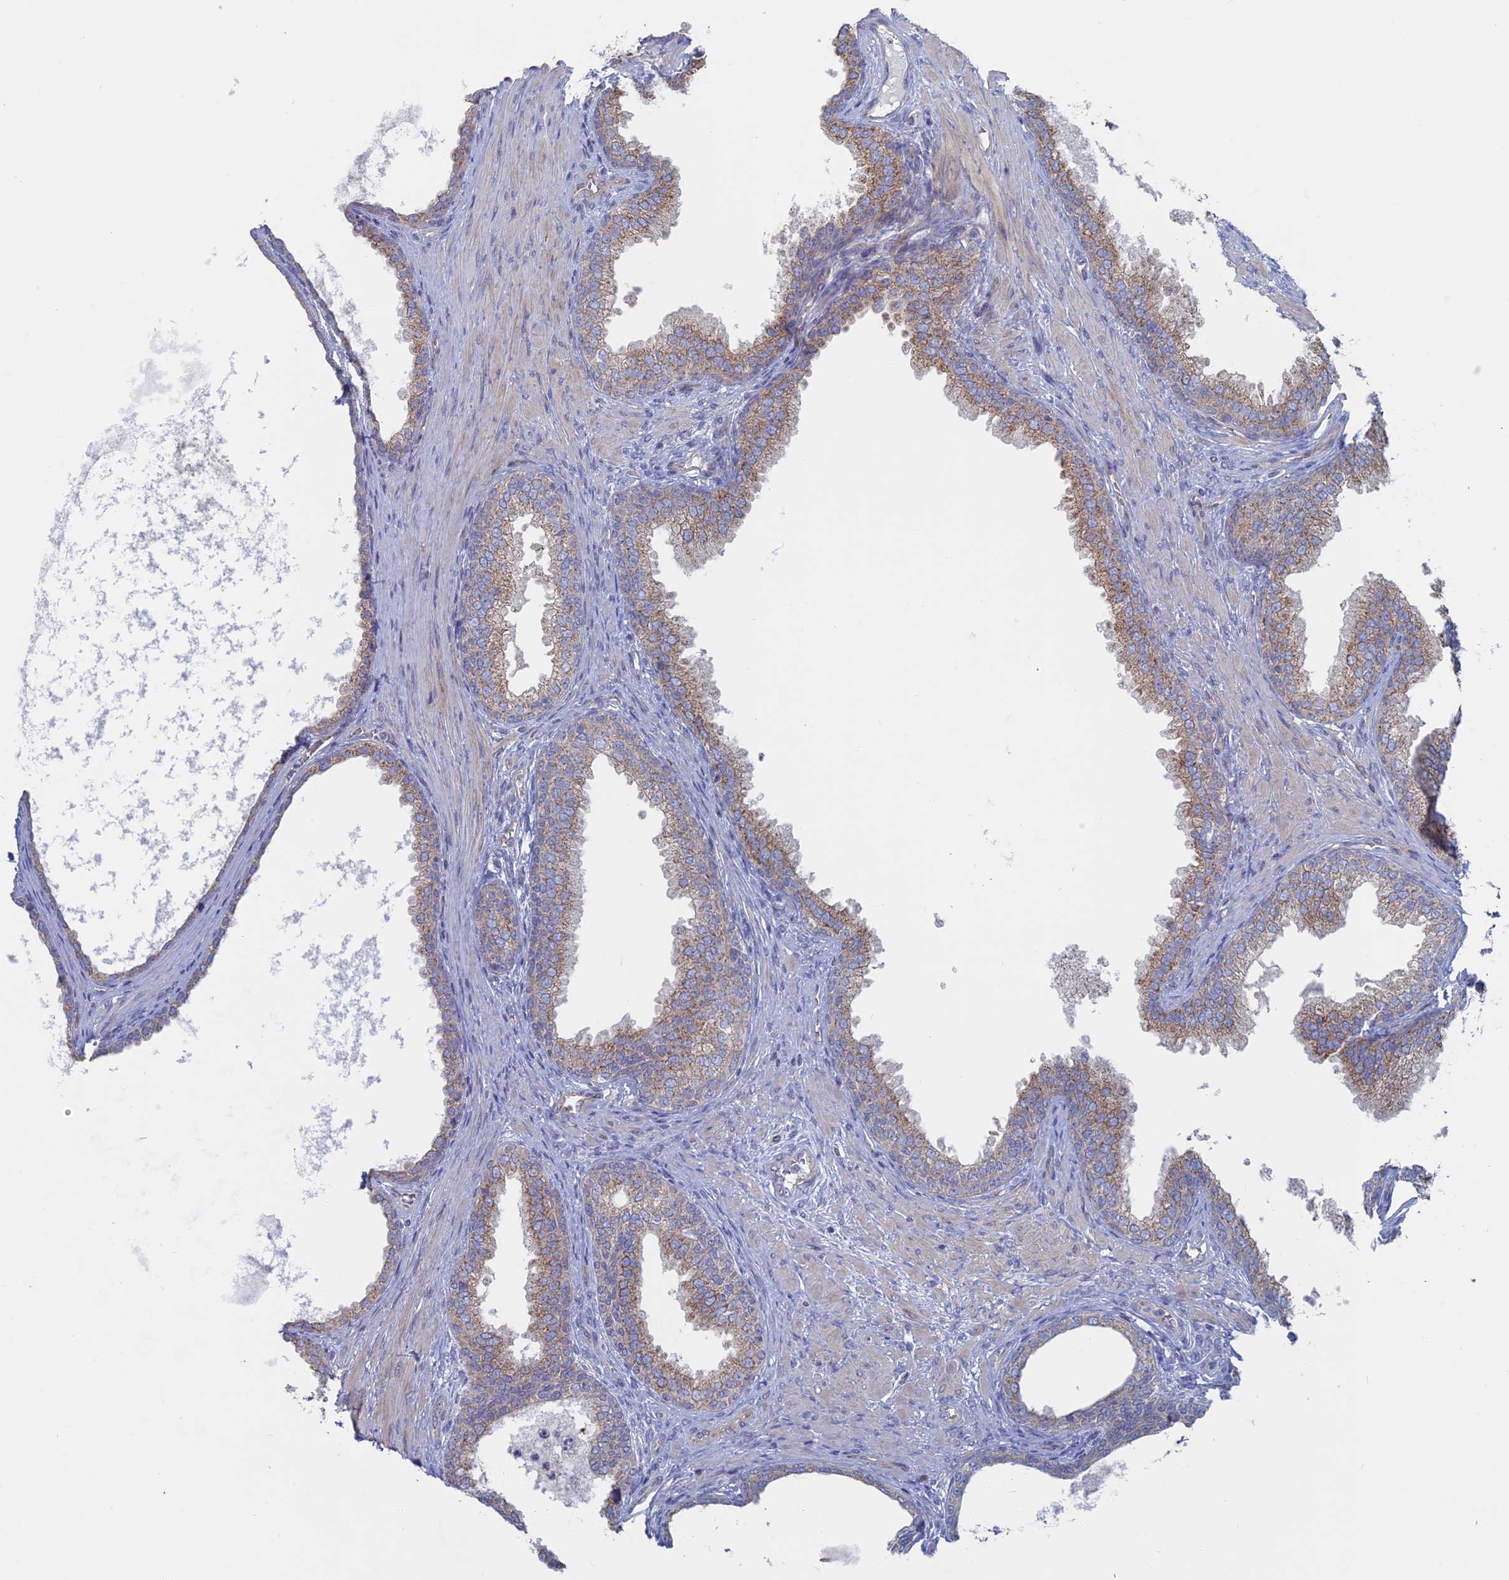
{"staining": {"intensity": "moderate", "quantity": "25%-75%", "location": "cytoplasmic/membranous"}, "tissue": "prostate", "cell_type": "Glandular cells", "image_type": "normal", "snomed": [{"axis": "morphology", "description": "Normal tissue, NOS"}, {"axis": "topography", "description": "Prostate"}], "caption": "High-magnification brightfield microscopy of normal prostate stained with DAB (brown) and counterstained with hematoxylin (blue). glandular cells exhibit moderate cytoplasmic/membranous staining is identified in about25%-75% of cells. (brown staining indicates protein expression, while blue staining denotes nuclei).", "gene": "TBC1D30", "patient": {"sex": "male", "age": 76}}